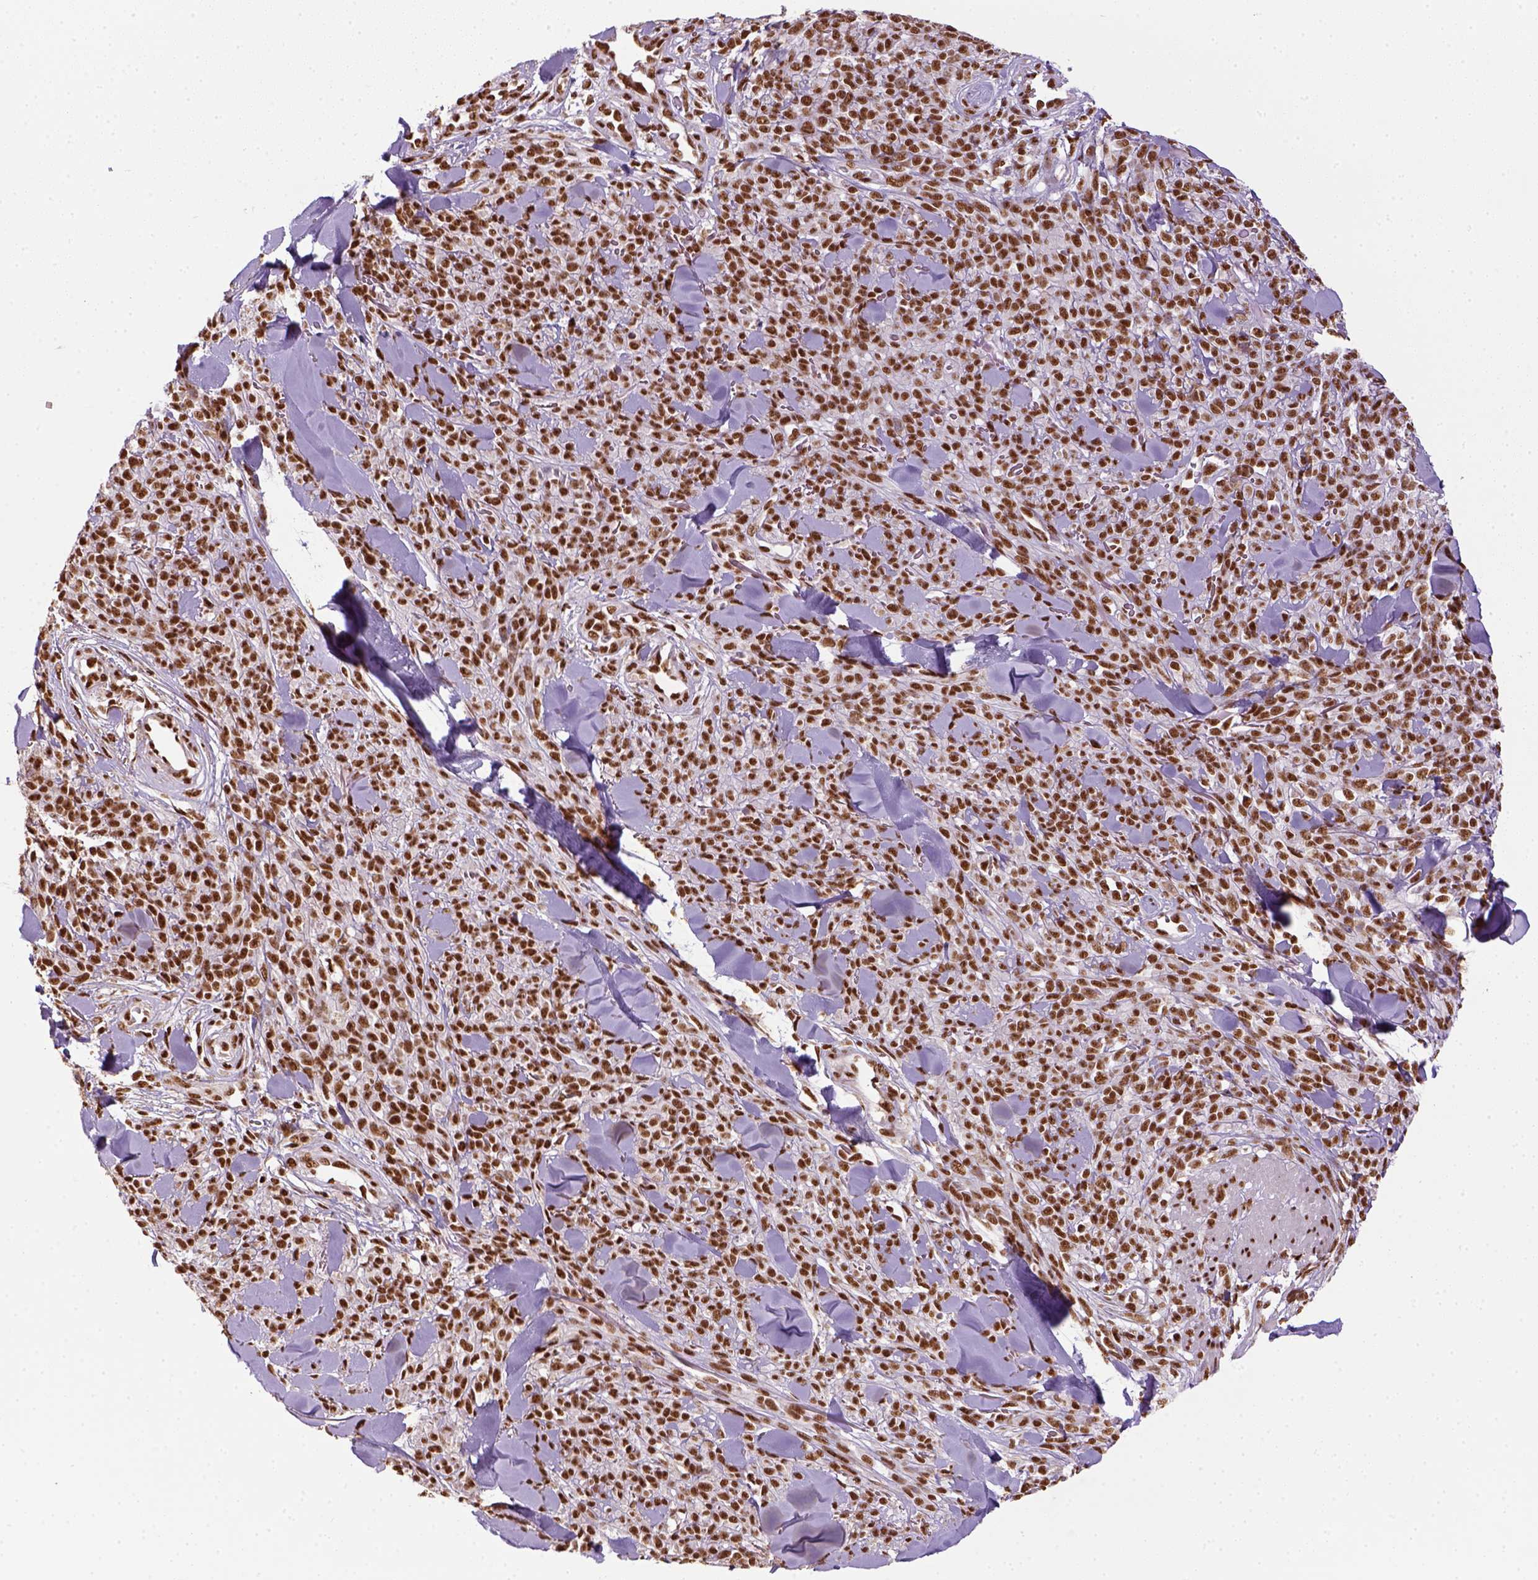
{"staining": {"intensity": "strong", "quantity": ">75%", "location": "nuclear"}, "tissue": "melanoma", "cell_type": "Tumor cells", "image_type": "cancer", "snomed": [{"axis": "morphology", "description": "Malignant melanoma, NOS"}, {"axis": "topography", "description": "Skin"}, {"axis": "topography", "description": "Skin of trunk"}], "caption": "Strong nuclear positivity for a protein is seen in about >75% of tumor cells of melanoma using IHC.", "gene": "CCAR1", "patient": {"sex": "male", "age": 74}}